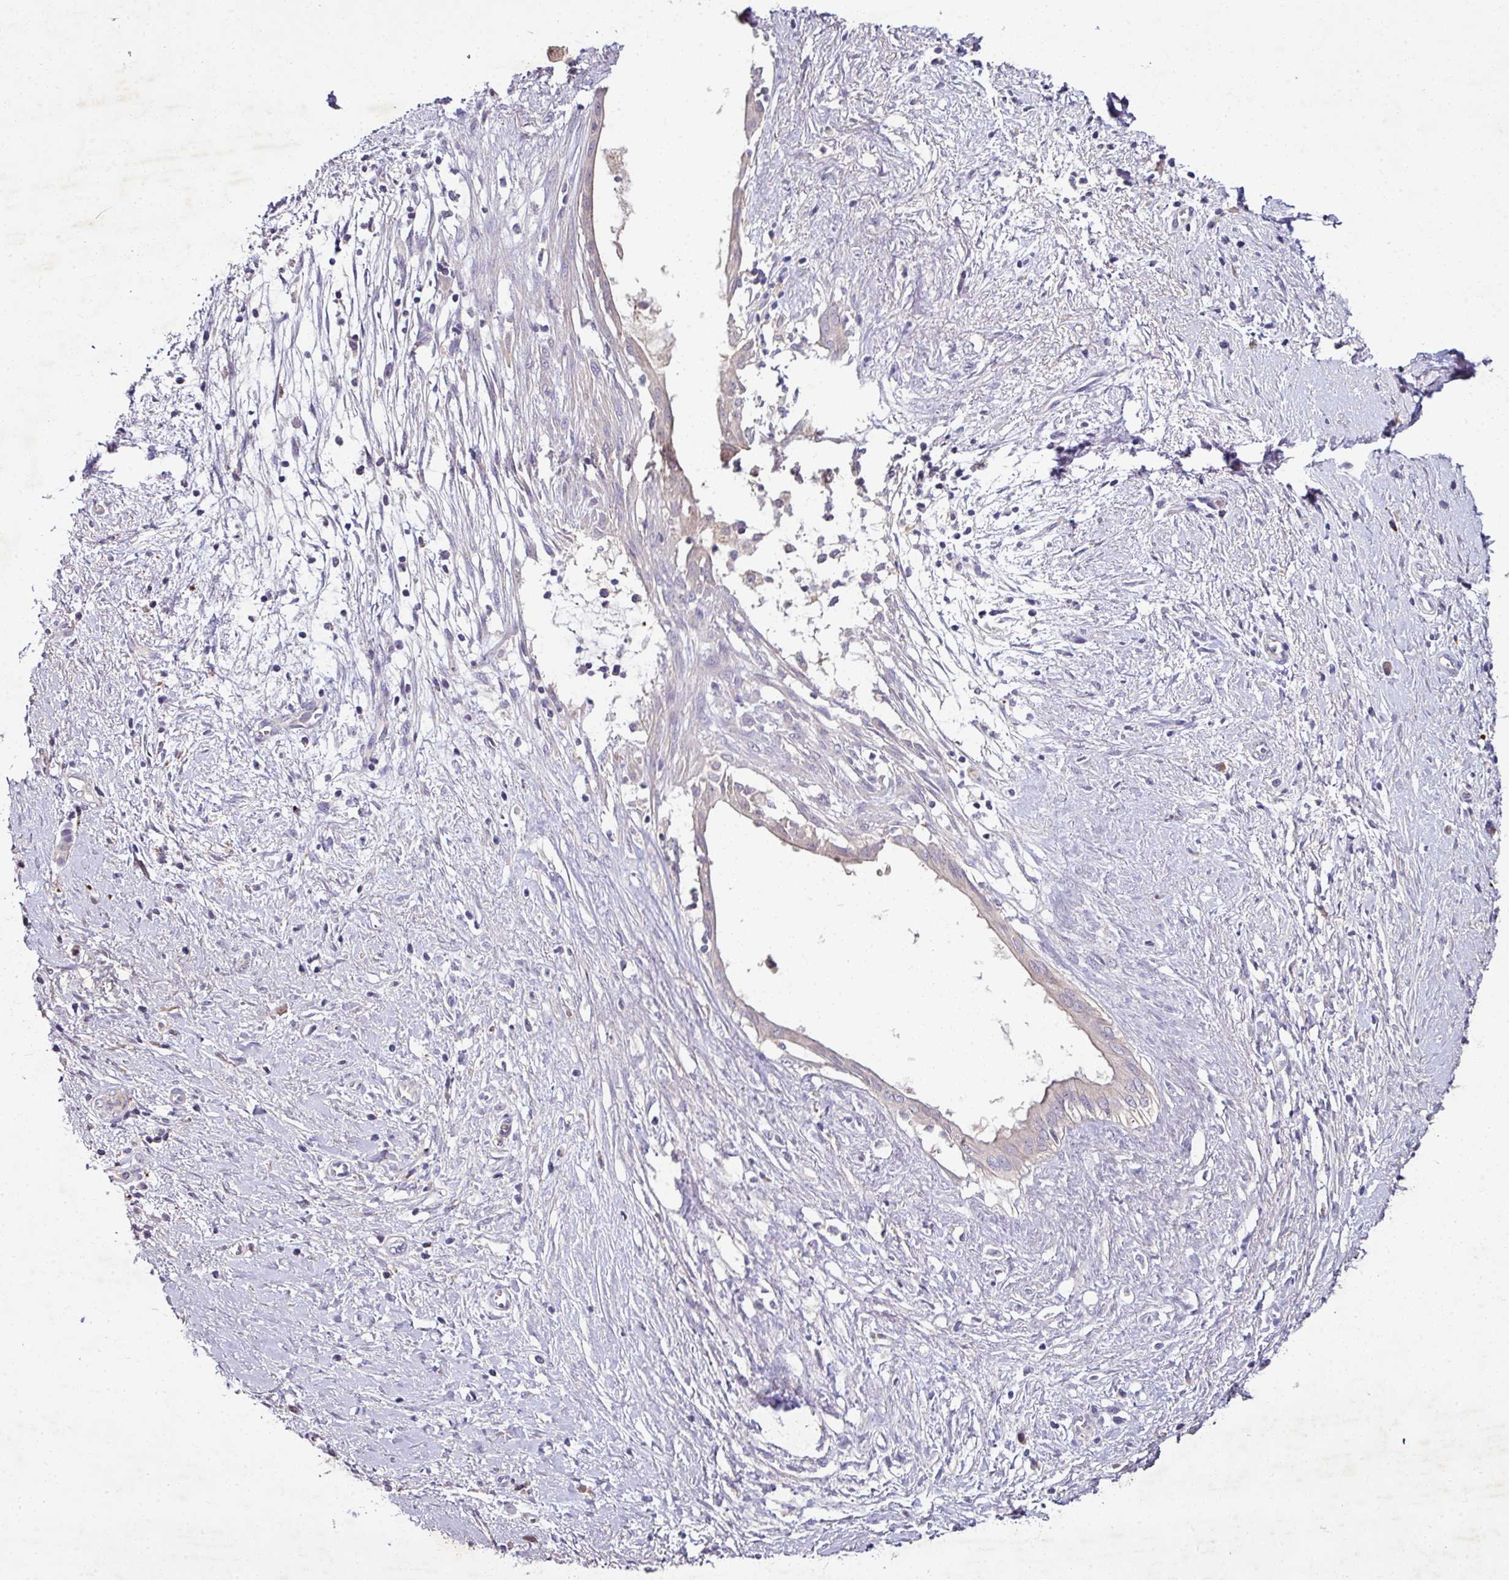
{"staining": {"intensity": "negative", "quantity": "none", "location": "none"}, "tissue": "pancreatic cancer", "cell_type": "Tumor cells", "image_type": "cancer", "snomed": [{"axis": "morphology", "description": "Adenocarcinoma, NOS"}, {"axis": "topography", "description": "Pancreas"}], "caption": "Tumor cells are negative for brown protein staining in pancreatic cancer (adenocarcinoma). (DAB (3,3'-diaminobenzidine) immunohistochemistry (IHC), high magnification).", "gene": "AEBP2", "patient": {"sex": "male", "age": 50}}